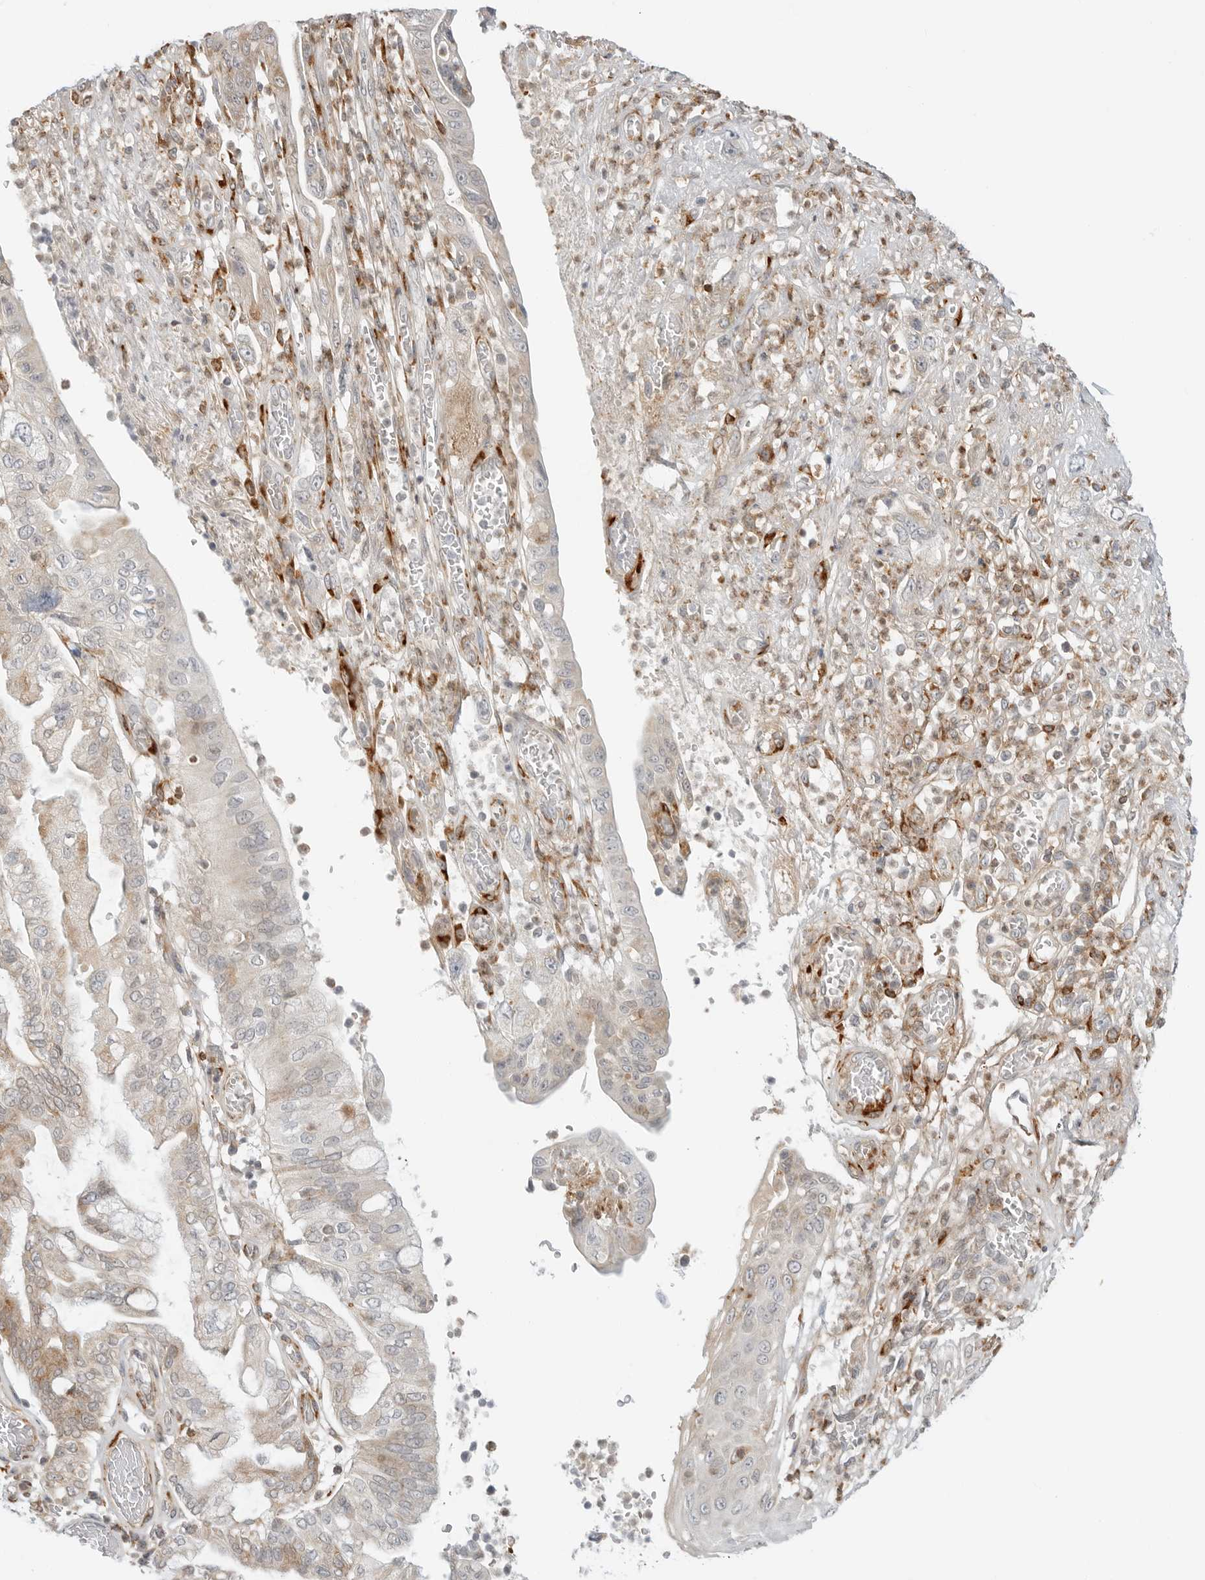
{"staining": {"intensity": "weak", "quantity": "25%-75%", "location": "cytoplasmic/membranous"}, "tissue": "pancreatic cancer", "cell_type": "Tumor cells", "image_type": "cancer", "snomed": [{"axis": "morphology", "description": "Adenocarcinoma, NOS"}, {"axis": "topography", "description": "Pancreas"}], "caption": "A brown stain labels weak cytoplasmic/membranous positivity of a protein in pancreatic cancer (adenocarcinoma) tumor cells. (brown staining indicates protein expression, while blue staining denotes nuclei).", "gene": "C1QTNF1", "patient": {"sex": "female", "age": 73}}